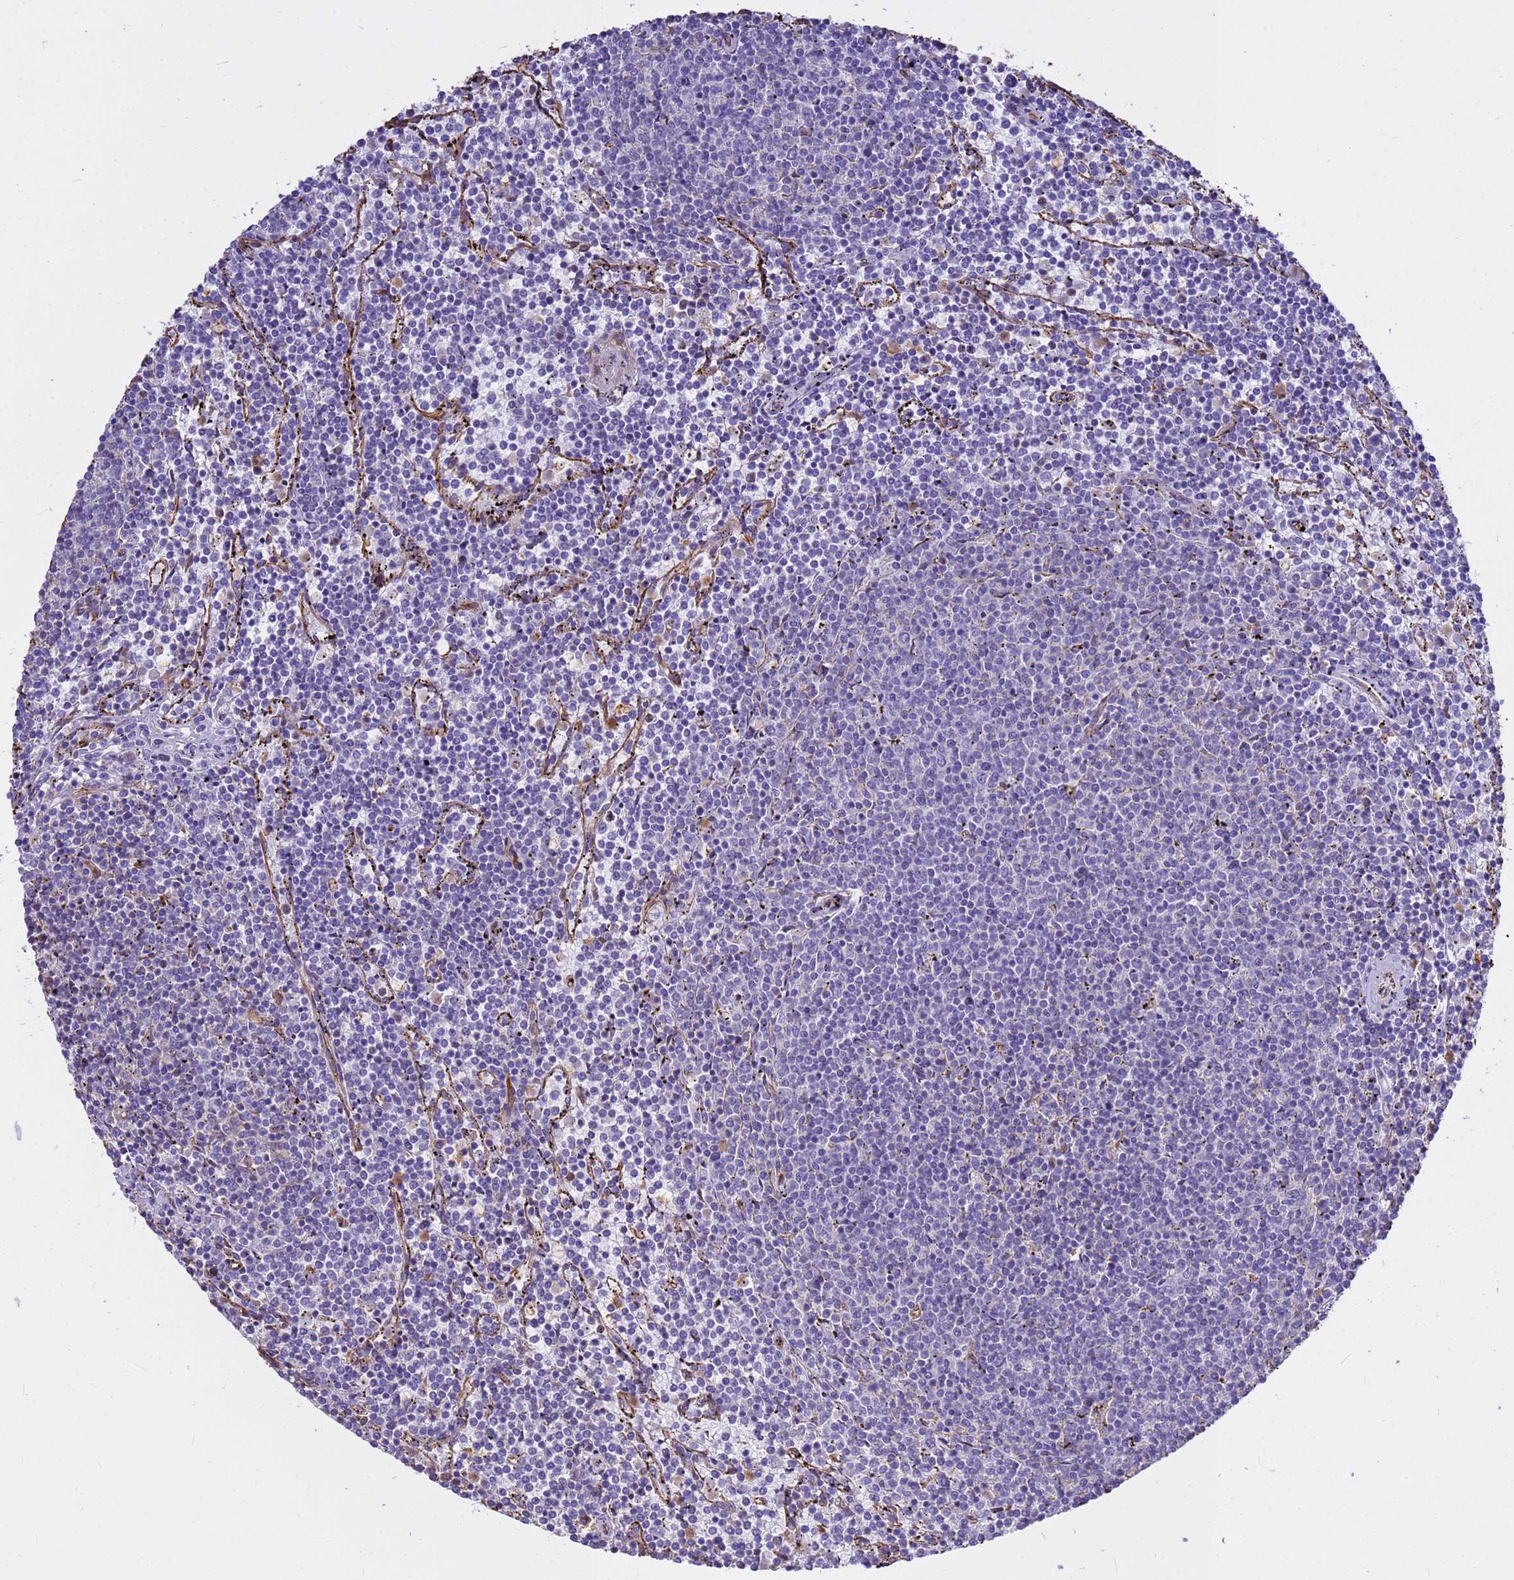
{"staining": {"intensity": "negative", "quantity": "none", "location": "none"}, "tissue": "lymphoma", "cell_type": "Tumor cells", "image_type": "cancer", "snomed": [{"axis": "morphology", "description": "Malignant lymphoma, non-Hodgkin's type, Low grade"}, {"axis": "topography", "description": "Spleen"}], "caption": "An immunohistochemistry (IHC) photomicrograph of malignant lymphoma, non-Hodgkin's type (low-grade) is shown. There is no staining in tumor cells of malignant lymphoma, non-Hodgkin's type (low-grade).", "gene": "TCEAL3", "patient": {"sex": "female", "age": 50}}